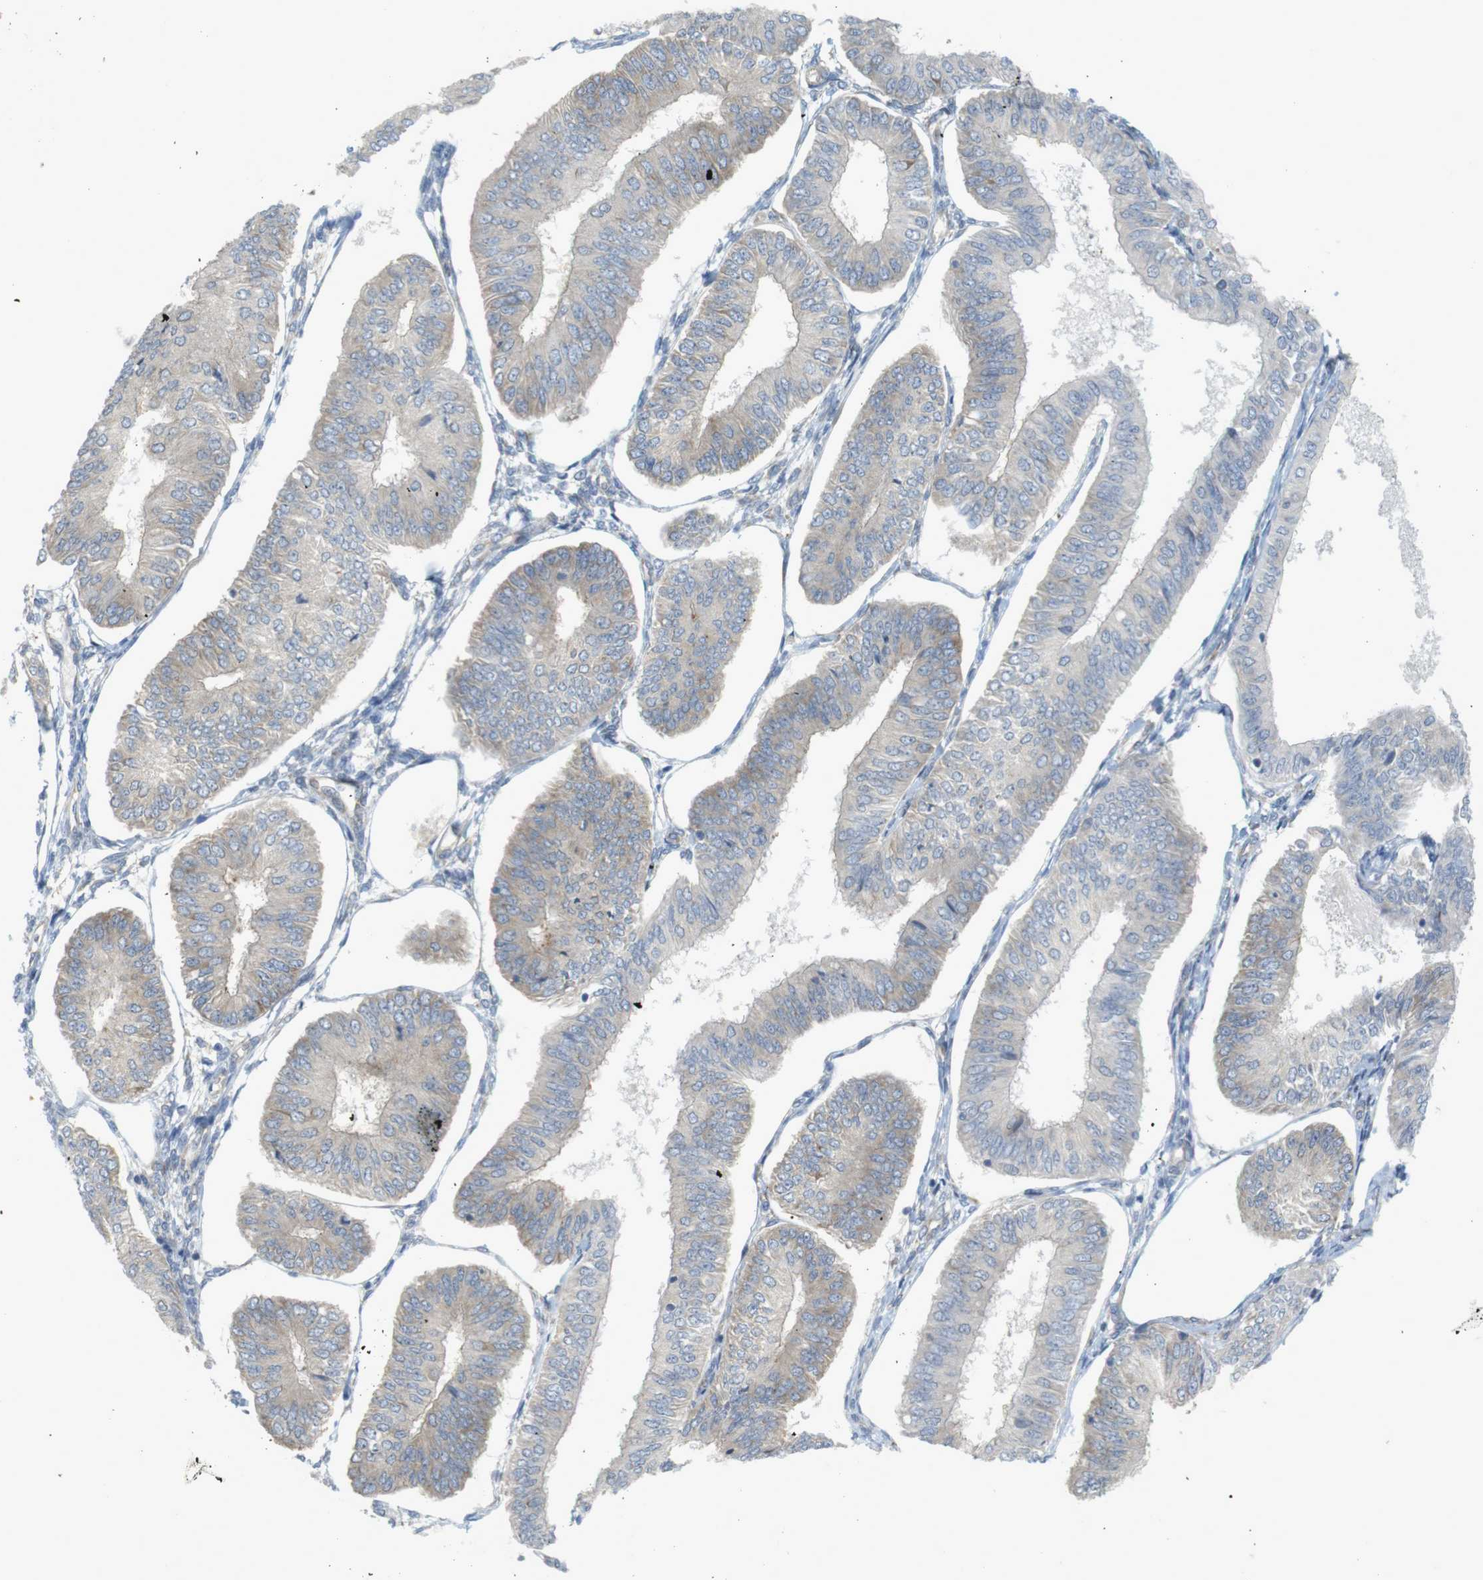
{"staining": {"intensity": "weak", "quantity": "25%-75%", "location": "cytoplasmic/membranous"}, "tissue": "endometrial cancer", "cell_type": "Tumor cells", "image_type": "cancer", "snomed": [{"axis": "morphology", "description": "Adenocarcinoma, NOS"}, {"axis": "topography", "description": "Endometrium"}], "caption": "Adenocarcinoma (endometrial) tissue reveals weak cytoplasmic/membranous expression in about 25%-75% of tumor cells, visualized by immunohistochemistry. The staining was performed using DAB to visualize the protein expression in brown, while the nuclei were stained in blue with hematoxylin (Magnification: 20x).", "gene": "GJC3", "patient": {"sex": "female", "age": 58}}